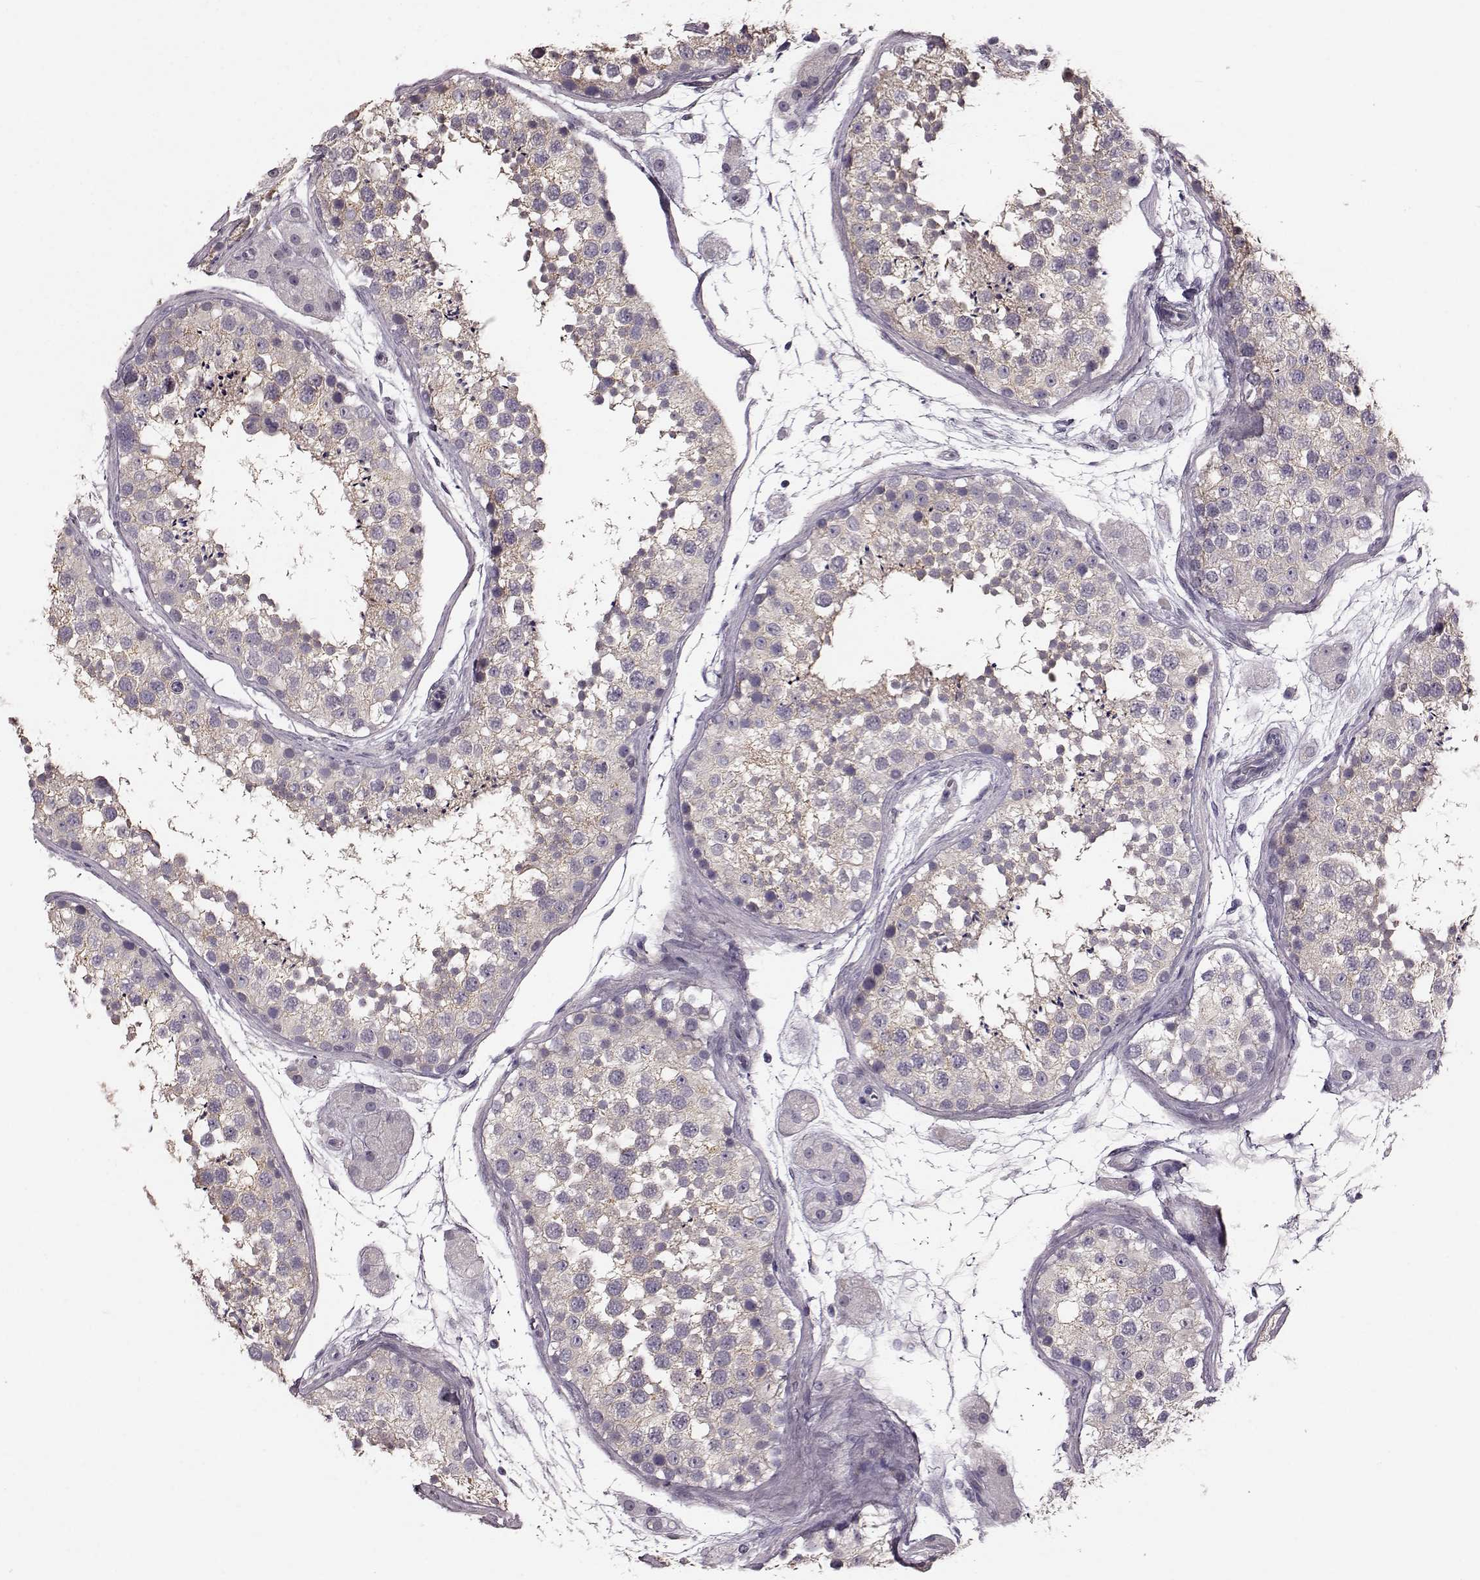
{"staining": {"intensity": "weak", "quantity": "<25%", "location": "cytoplasmic/membranous"}, "tissue": "testis", "cell_type": "Cells in seminiferous ducts", "image_type": "normal", "snomed": [{"axis": "morphology", "description": "Normal tissue, NOS"}, {"axis": "topography", "description": "Testis"}], "caption": "Protein analysis of normal testis shows no significant positivity in cells in seminiferous ducts.", "gene": "GRK1", "patient": {"sex": "male", "age": 41}}